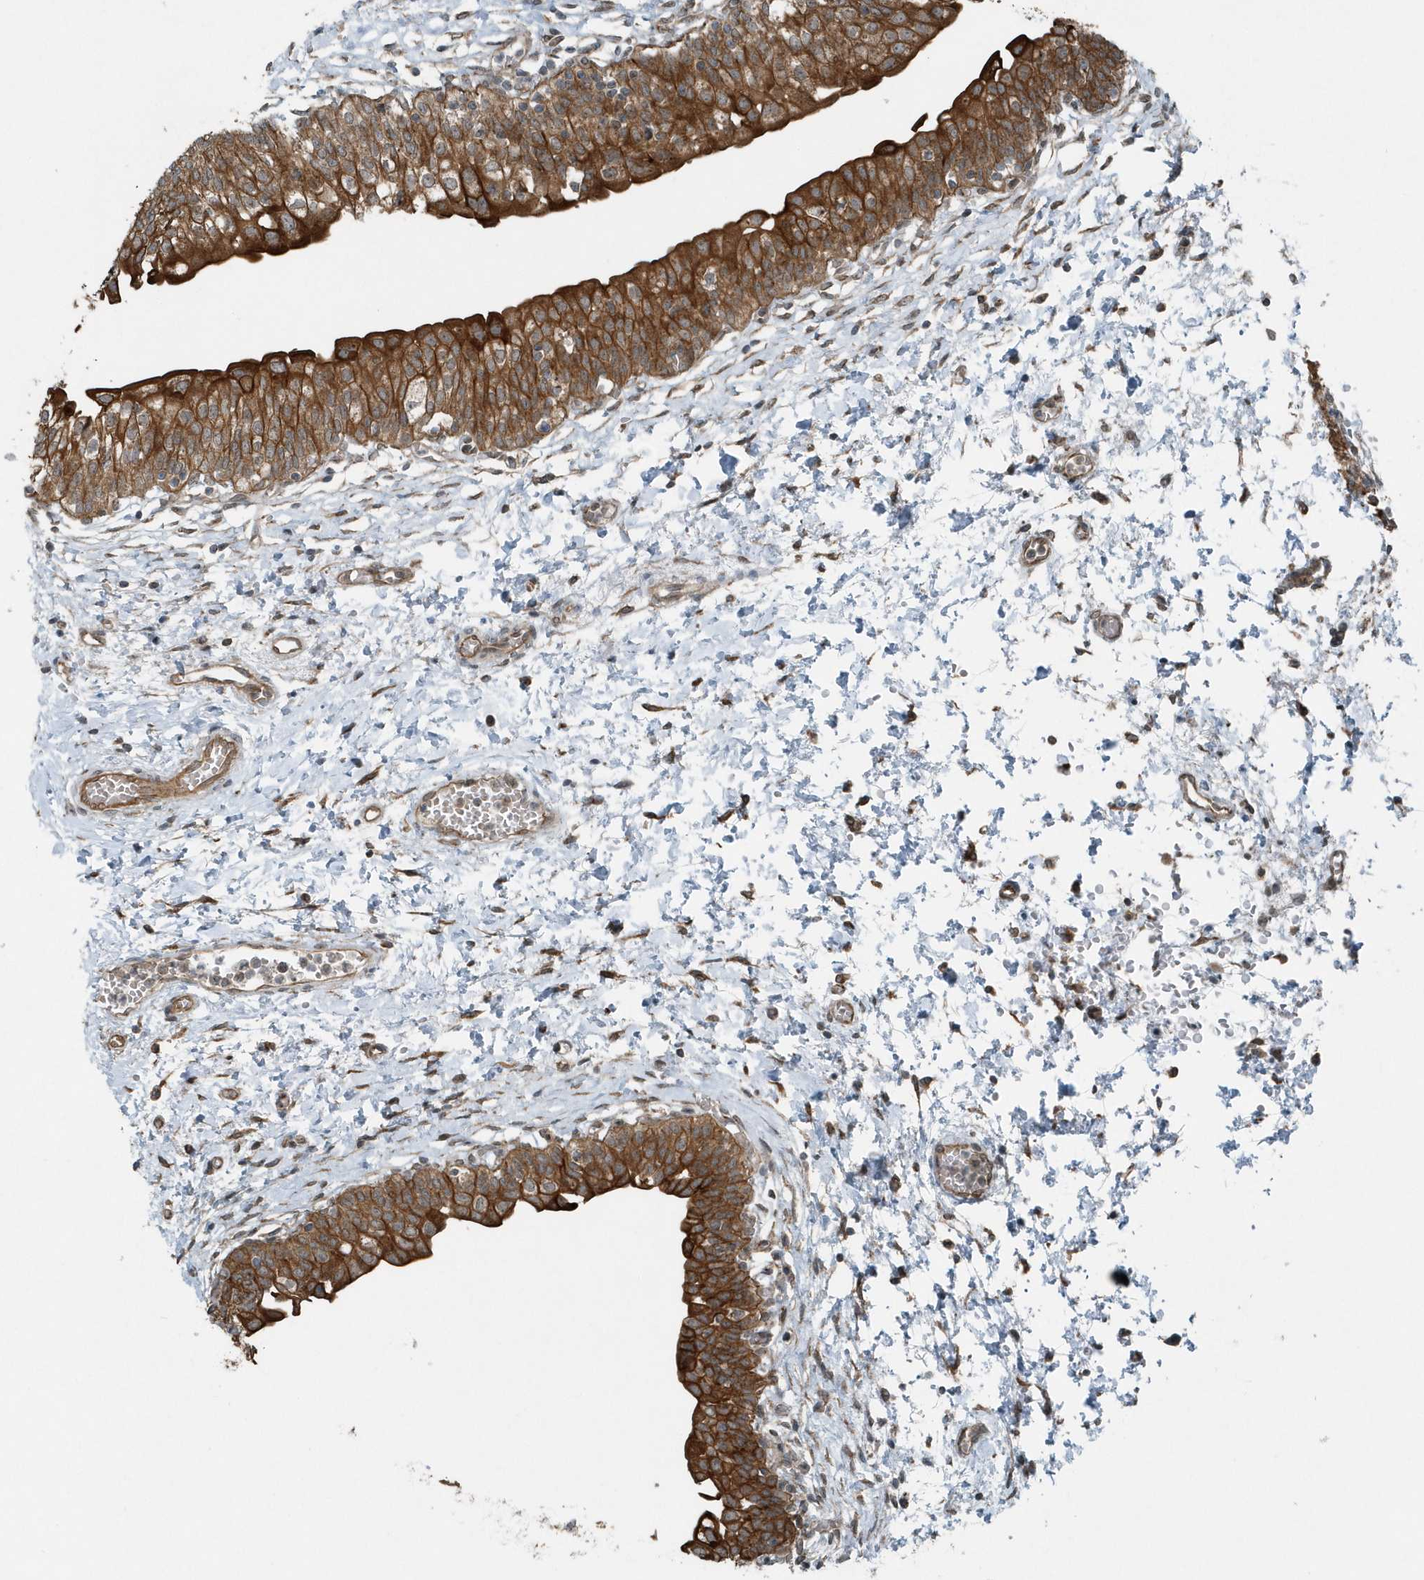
{"staining": {"intensity": "strong", "quantity": ">75%", "location": "cytoplasmic/membranous"}, "tissue": "urinary bladder", "cell_type": "Urothelial cells", "image_type": "normal", "snomed": [{"axis": "morphology", "description": "Normal tissue, NOS"}, {"axis": "topography", "description": "Urinary bladder"}], "caption": "High-power microscopy captured an immunohistochemistry (IHC) micrograph of normal urinary bladder, revealing strong cytoplasmic/membranous positivity in about >75% of urothelial cells. (DAB IHC with brightfield microscopy, high magnification).", "gene": "GCC2", "patient": {"sex": "male", "age": 55}}